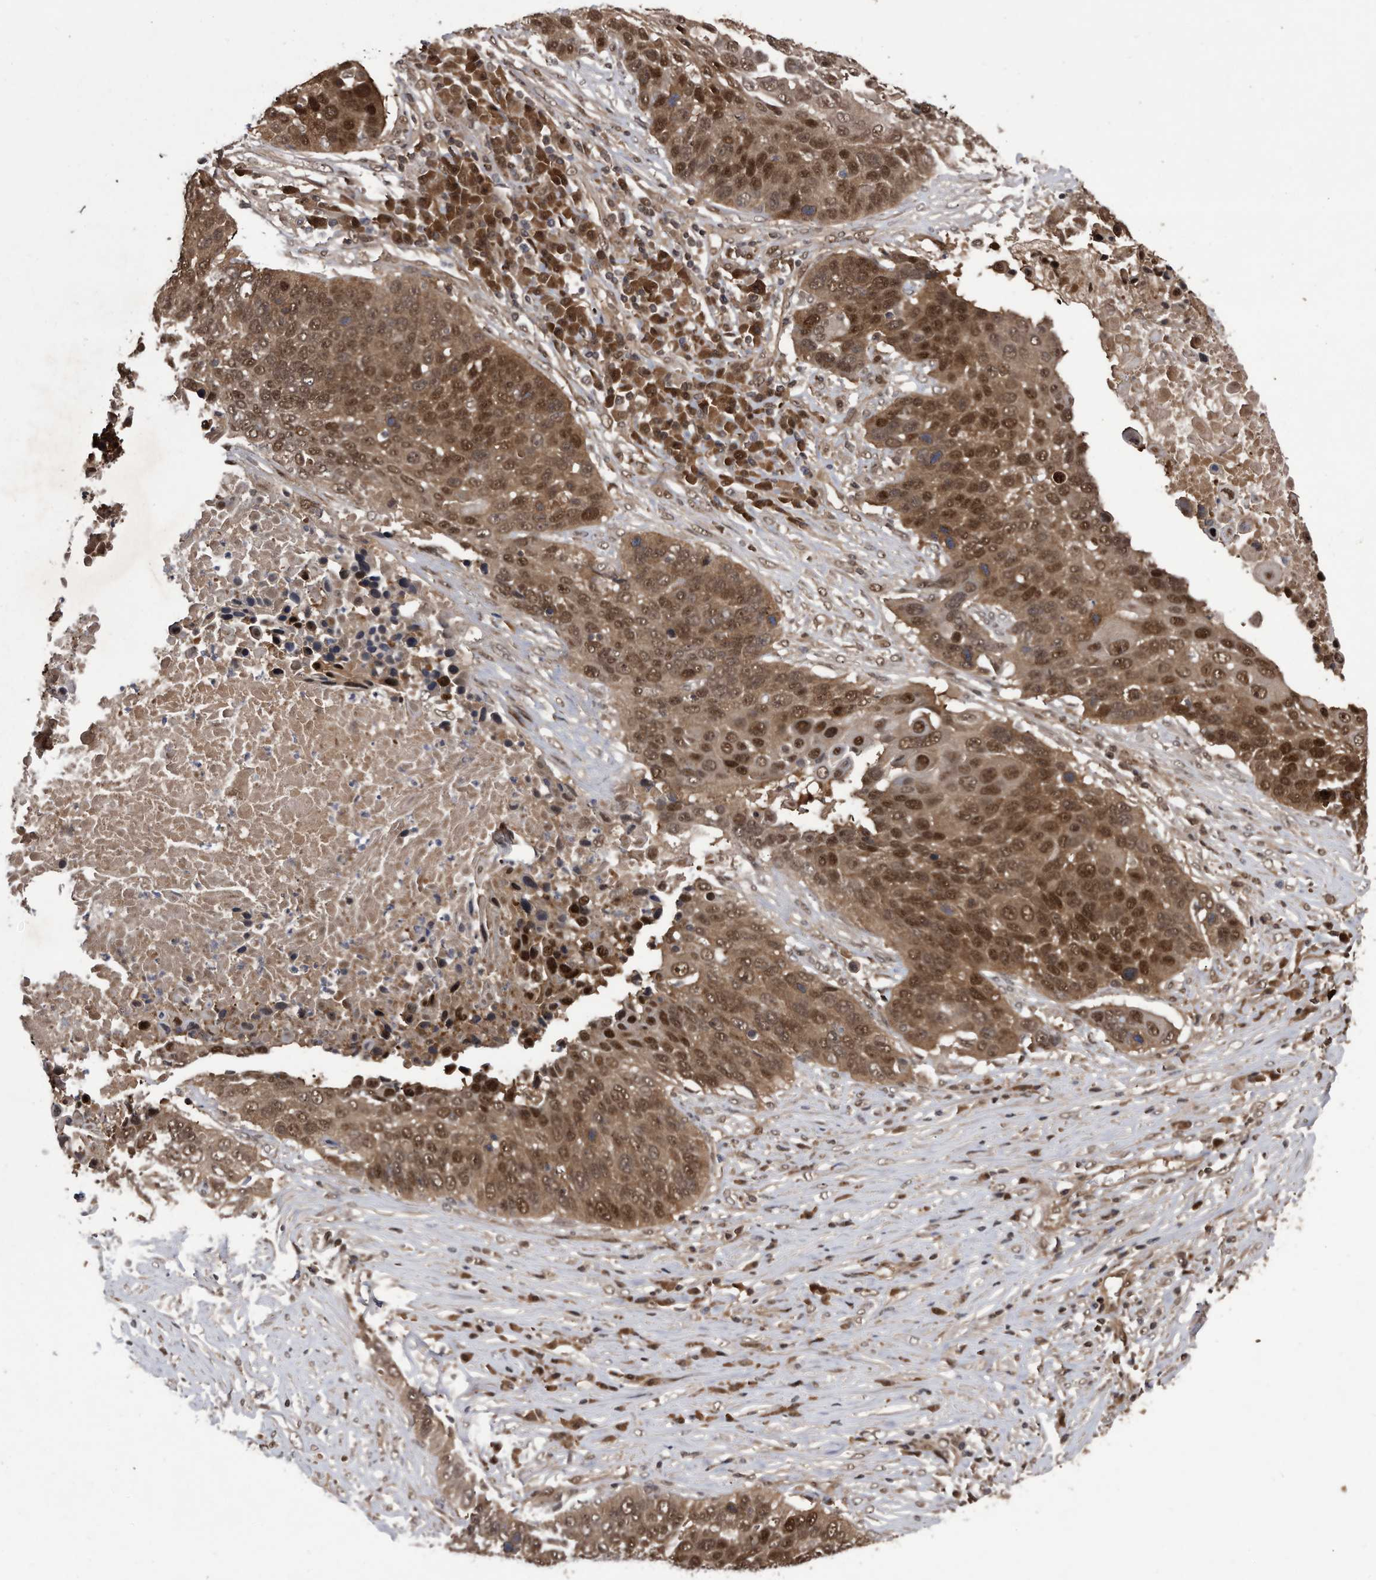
{"staining": {"intensity": "moderate", "quantity": ">75%", "location": "cytoplasmic/membranous,nuclear"}, "tissue": "lung cancer", "cell_type": "Tumor cells", "image_type": "cancer", "snomed": [{"axis": "morphology", "description": "Squamous cell carcinoma, NOS"}, {"axis": "topography", "description": "Lung"}], "caption": "About >75% of tumor cells in human lung cancer exhibit moderate cytoplasmic/membranous and nuclear protein positivity as visualized by brown immunohistochemical staining.", "gene": "RAD23B", "patient": {"sex": "male", "age": 66}}